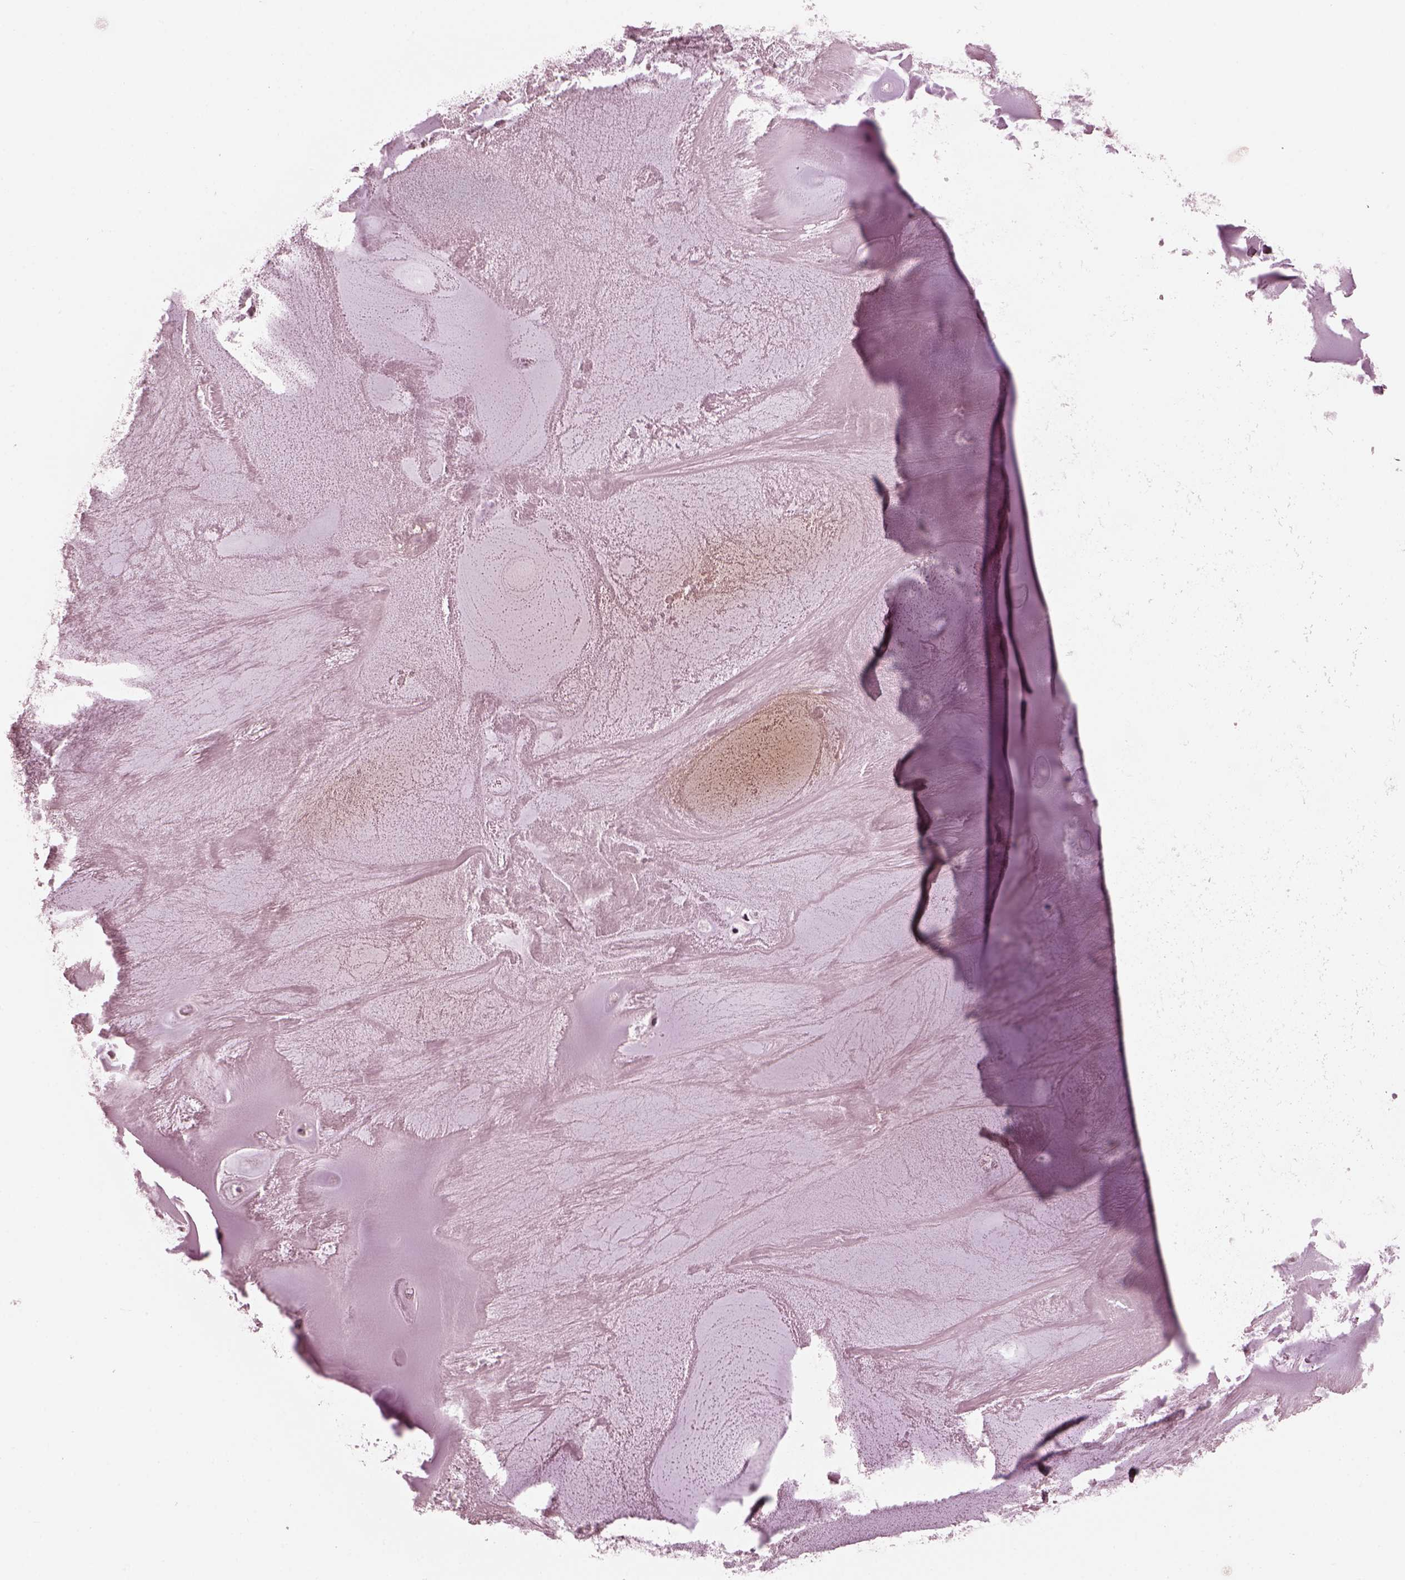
{"staining": {"intensity": "negative", "quantity": "none", "location": "none"}, "tissue": "adipose tissue", "cell_type": "Adipocytes", "image_type": "normal", "snomed": [{"axis": "morphology", "description": "Normal tissue, NOS"}, {"axis": "morphology", "description": "Squamous cell carcinoma, NOS"}, {"axis": "topography", "description": "Cartilage tissue"}, {"axis": "topography", "description": "Lung"}], "caption": "High magnification brightfield microscopy of benign adipose tissue stained with DAB (3,3'-diaminobenzidine) (brown) and counterstained with hematoxylin (blue): adipocytes show no significant positivity. (Stains: DAB (3,3'-diaminobenzidine) IHC with hematoxylin counter stain, Microscopy: brightfield microscopy at high magnification).", "gene": "RGS7", "patient": {"sex": "male", "age": 66}}